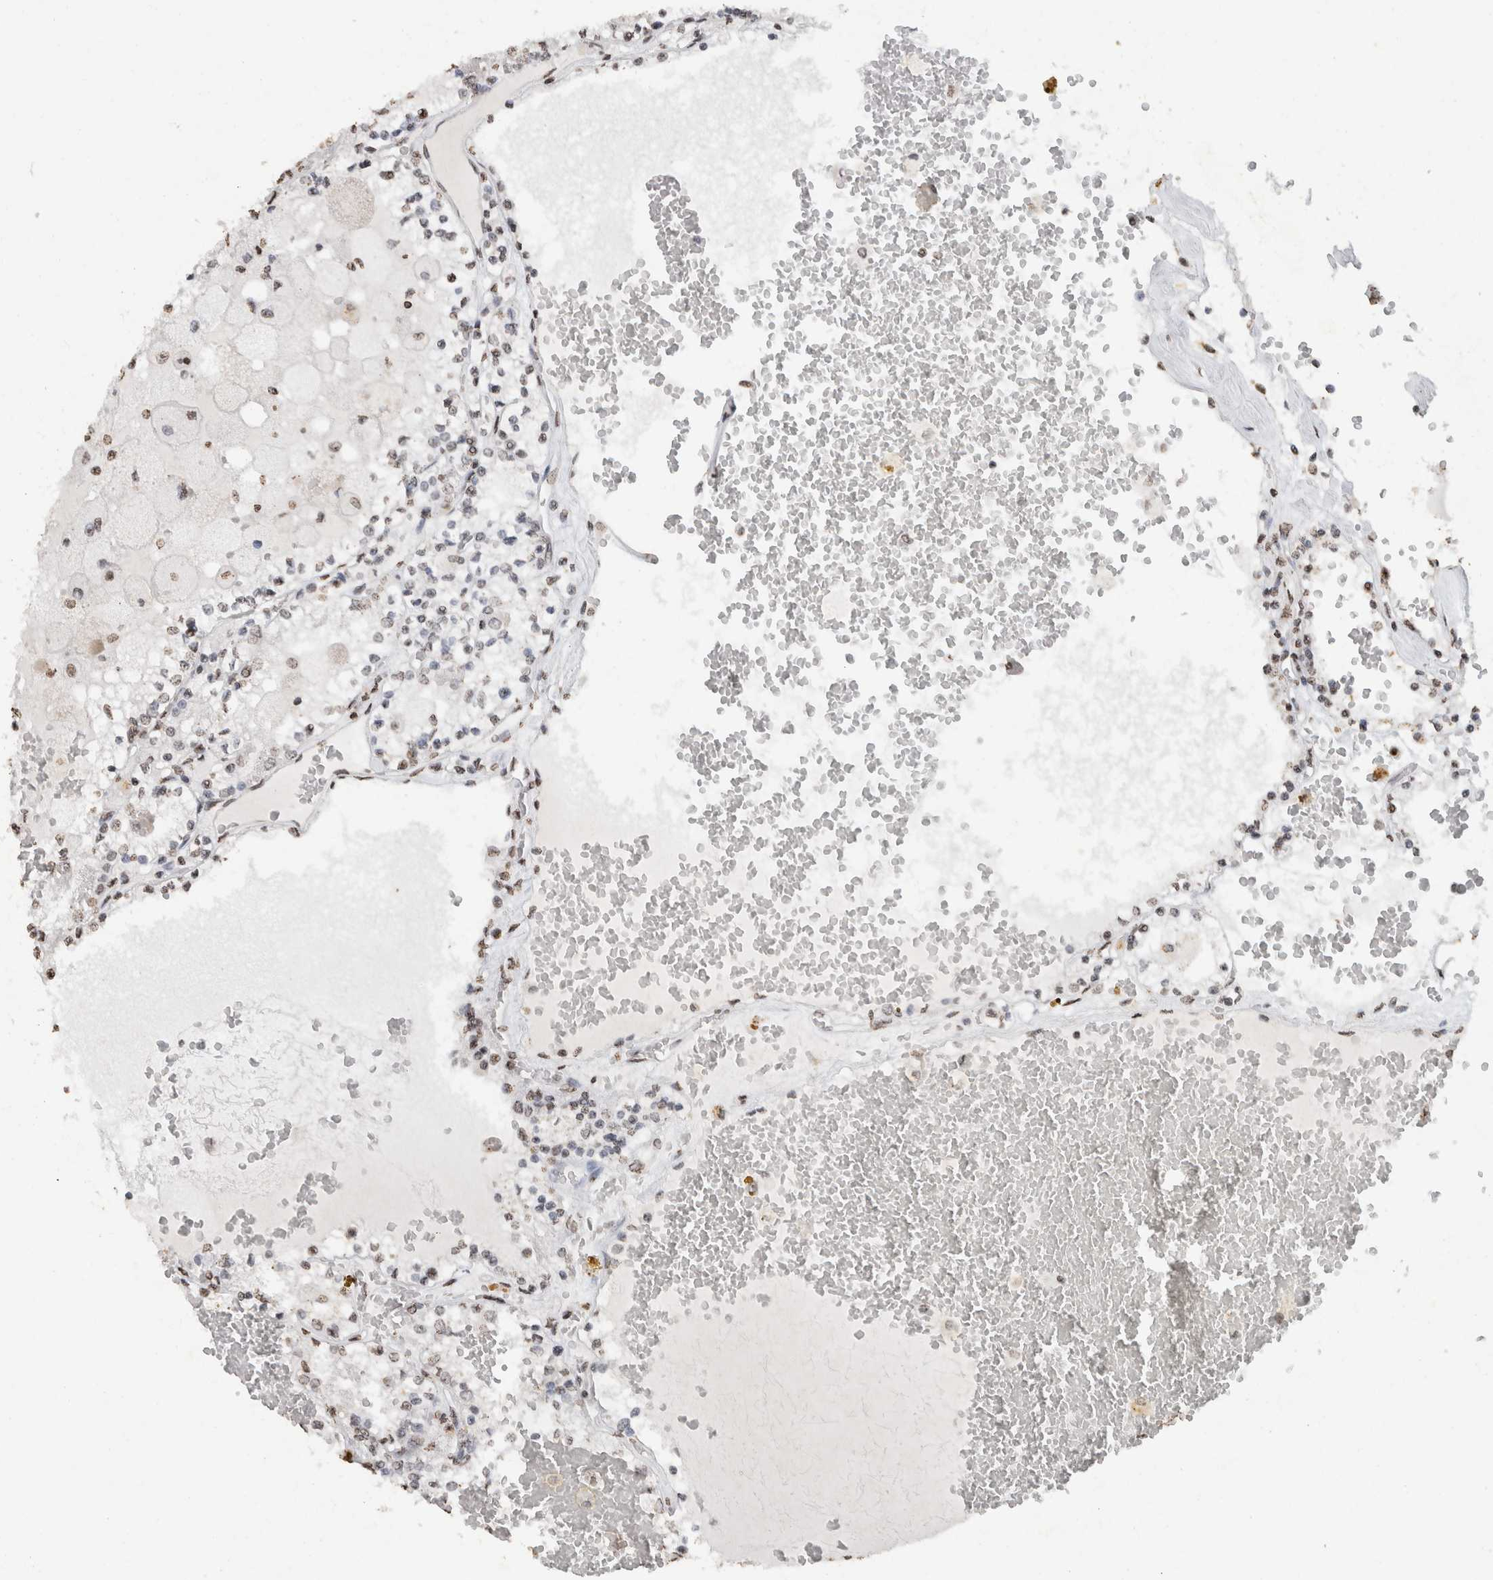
{"staining": {"intensity": "weak", "quantity": ">75%", "location": "nuclear"}, "tissue": "renal cancer", "cell_type": "Tumor cells", "image_type": "cancer", "snomed": [{"axis": "morphology", "description": "Adenocarcinoma, NOS"}, {"axis": "topography", "description": "Kidney"}], "caption": "Immunohistochemical staining of renal adenocarcinoma exhibits weak nuclear protein positivity in approximately >75% of tumor cells.", "gene": "CNTN1", "patient": {"sex": "female", "age": 56}}